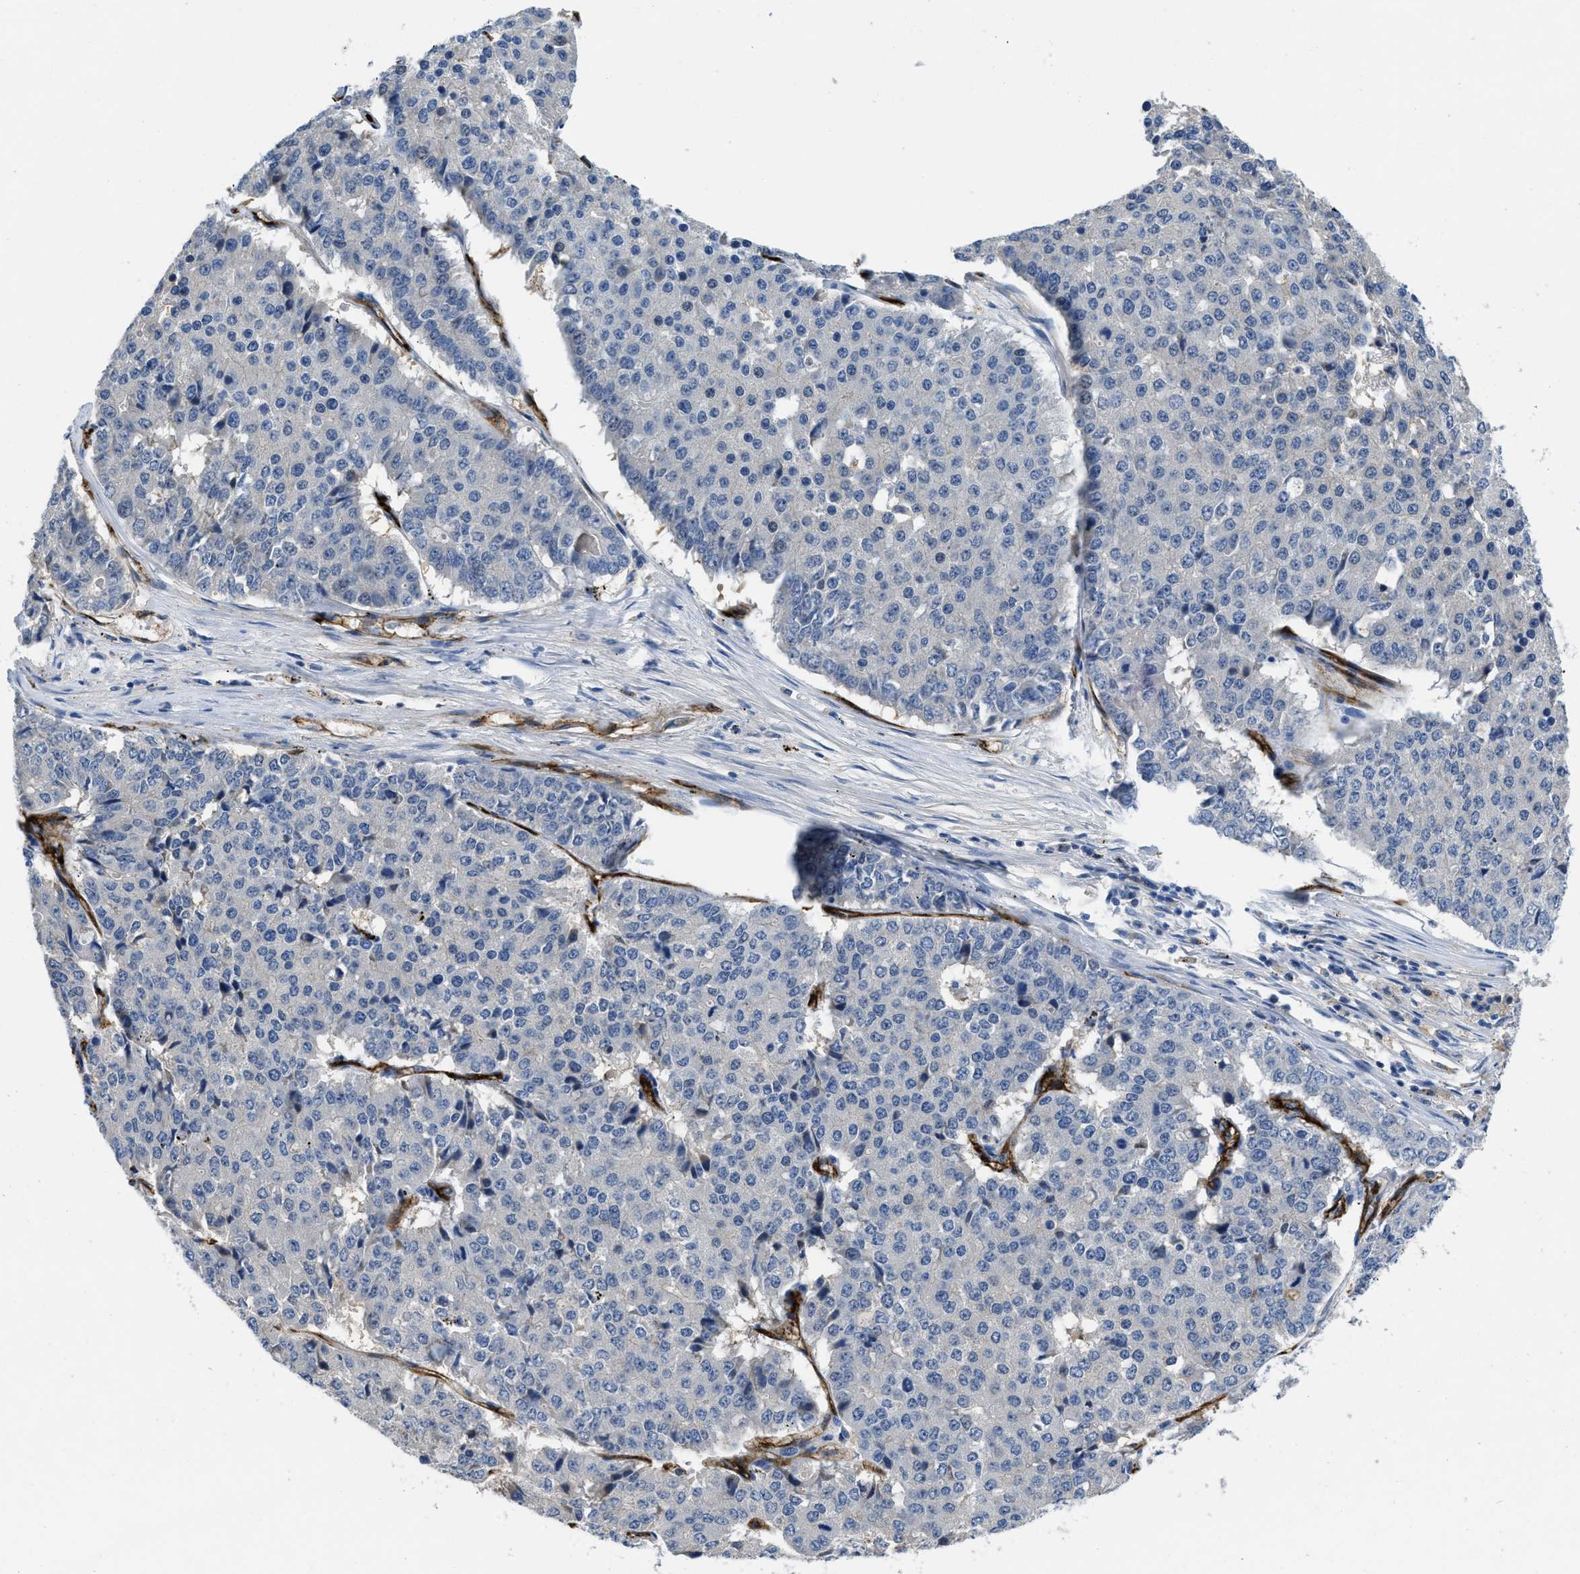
{"staining": {"intensity": "negative", "quantity": "none", "location": "none"}, "tissue": "pancreatic cancer", "cell_type": "Tumor cells", "image_type": "cancer", "snomed": [{"axis": "morphology", "description": "Adenocarcinoma, NOS"}, {"axis": "topography", "description": "Pancreas"}], "caption": "Human pancreatic cancer stained for a protein using IHC reveals no expression in tumor cells.", "gene": "SPEG", "patient": {"sex": "male", "age": 50}}